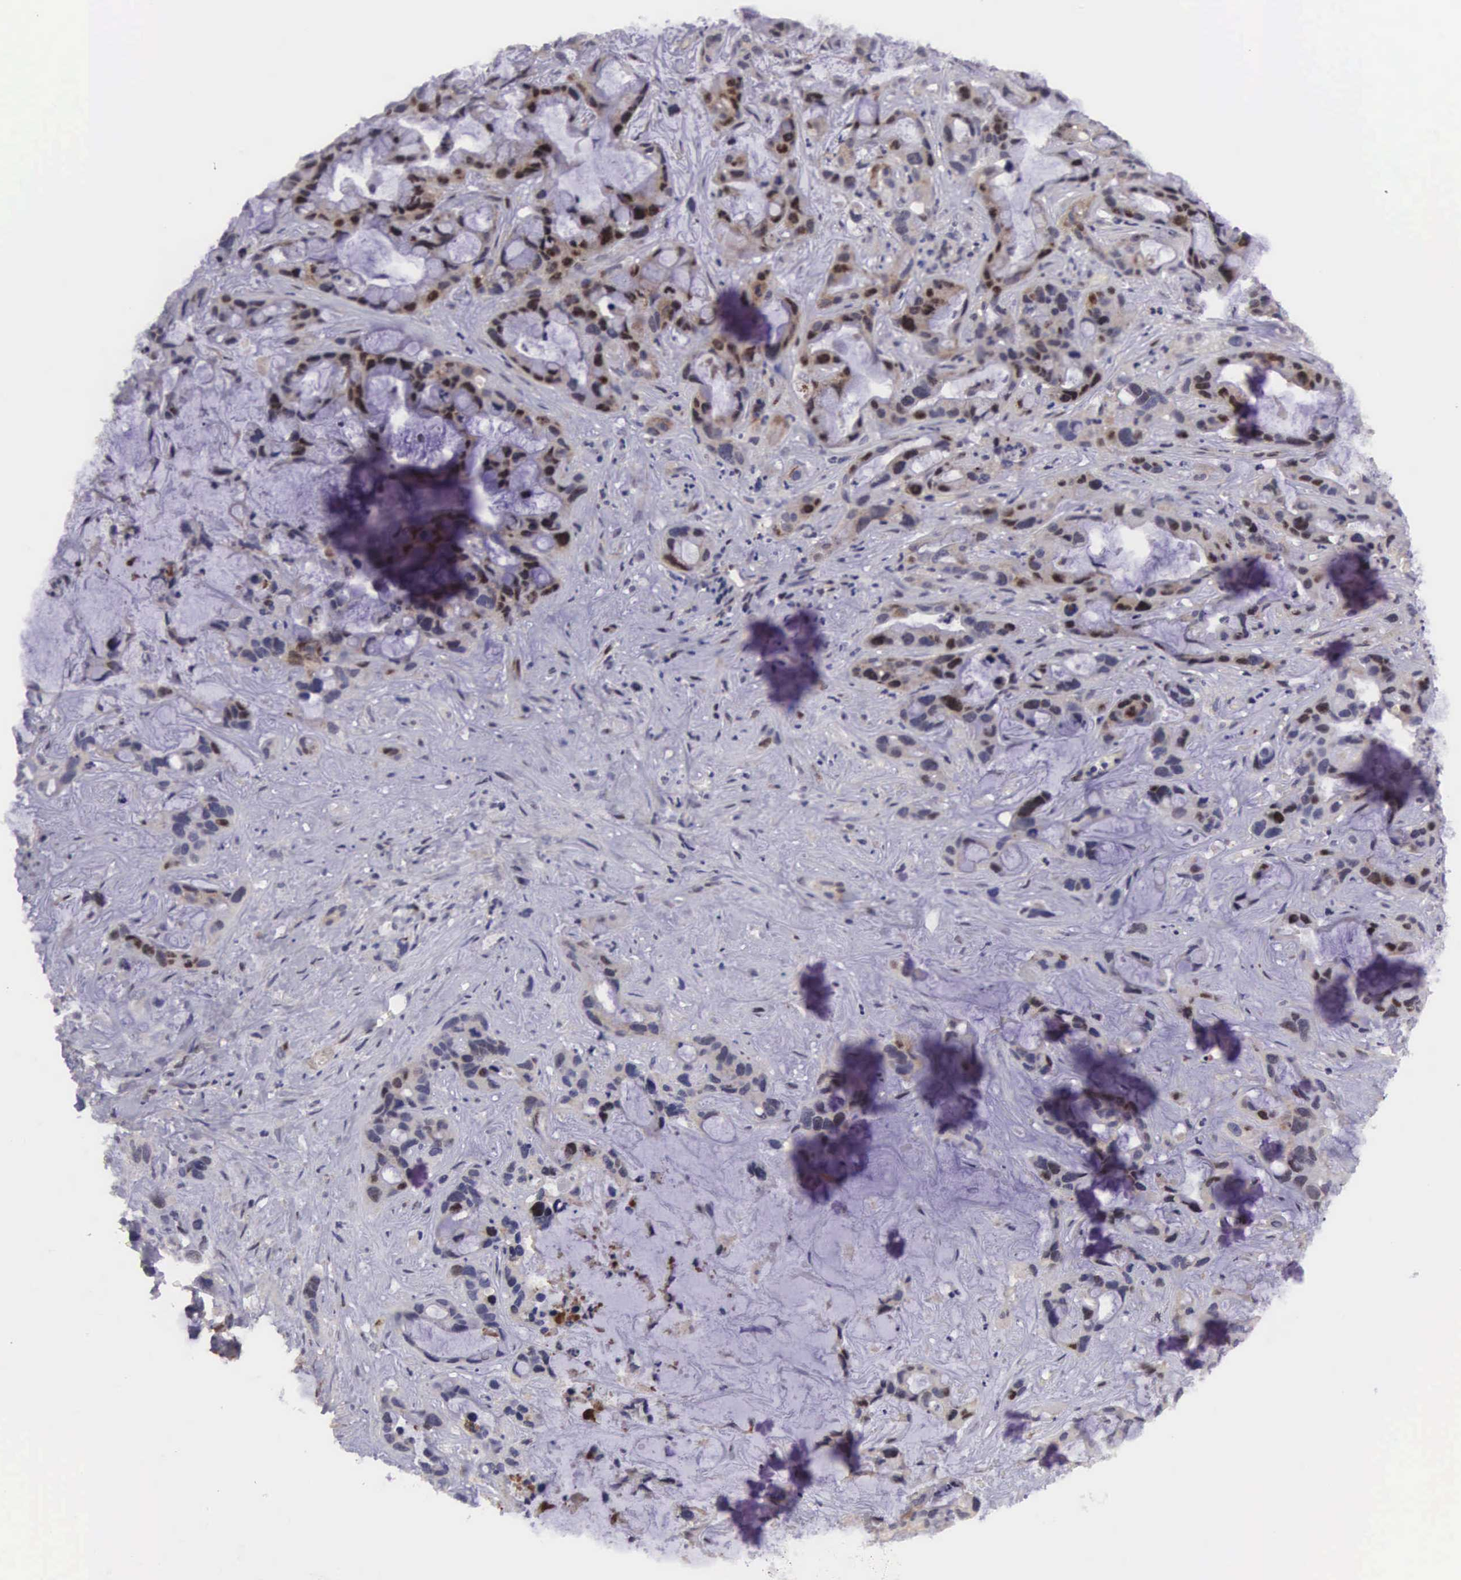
{"staining": {"intensity": "moderate", "quantity": "25%-75%", "location": "nuclear"}, "tissue": "liver cancer", "cell_type": "Tumor cells", "image_type": "cancer", "snomed": [{"axis": "morphology", "description": "Cholangiocarcinoma"}, {"axis": "topography", "description": "Liver"}], "caption": "Immunohistochemical staining of human liver cholangiocarcinoma displays moderate nuclear protein expression in about 25%-75% of tumor cells.", "gene": "EMID1", "patient": {"sex": "female", "age": 65}}